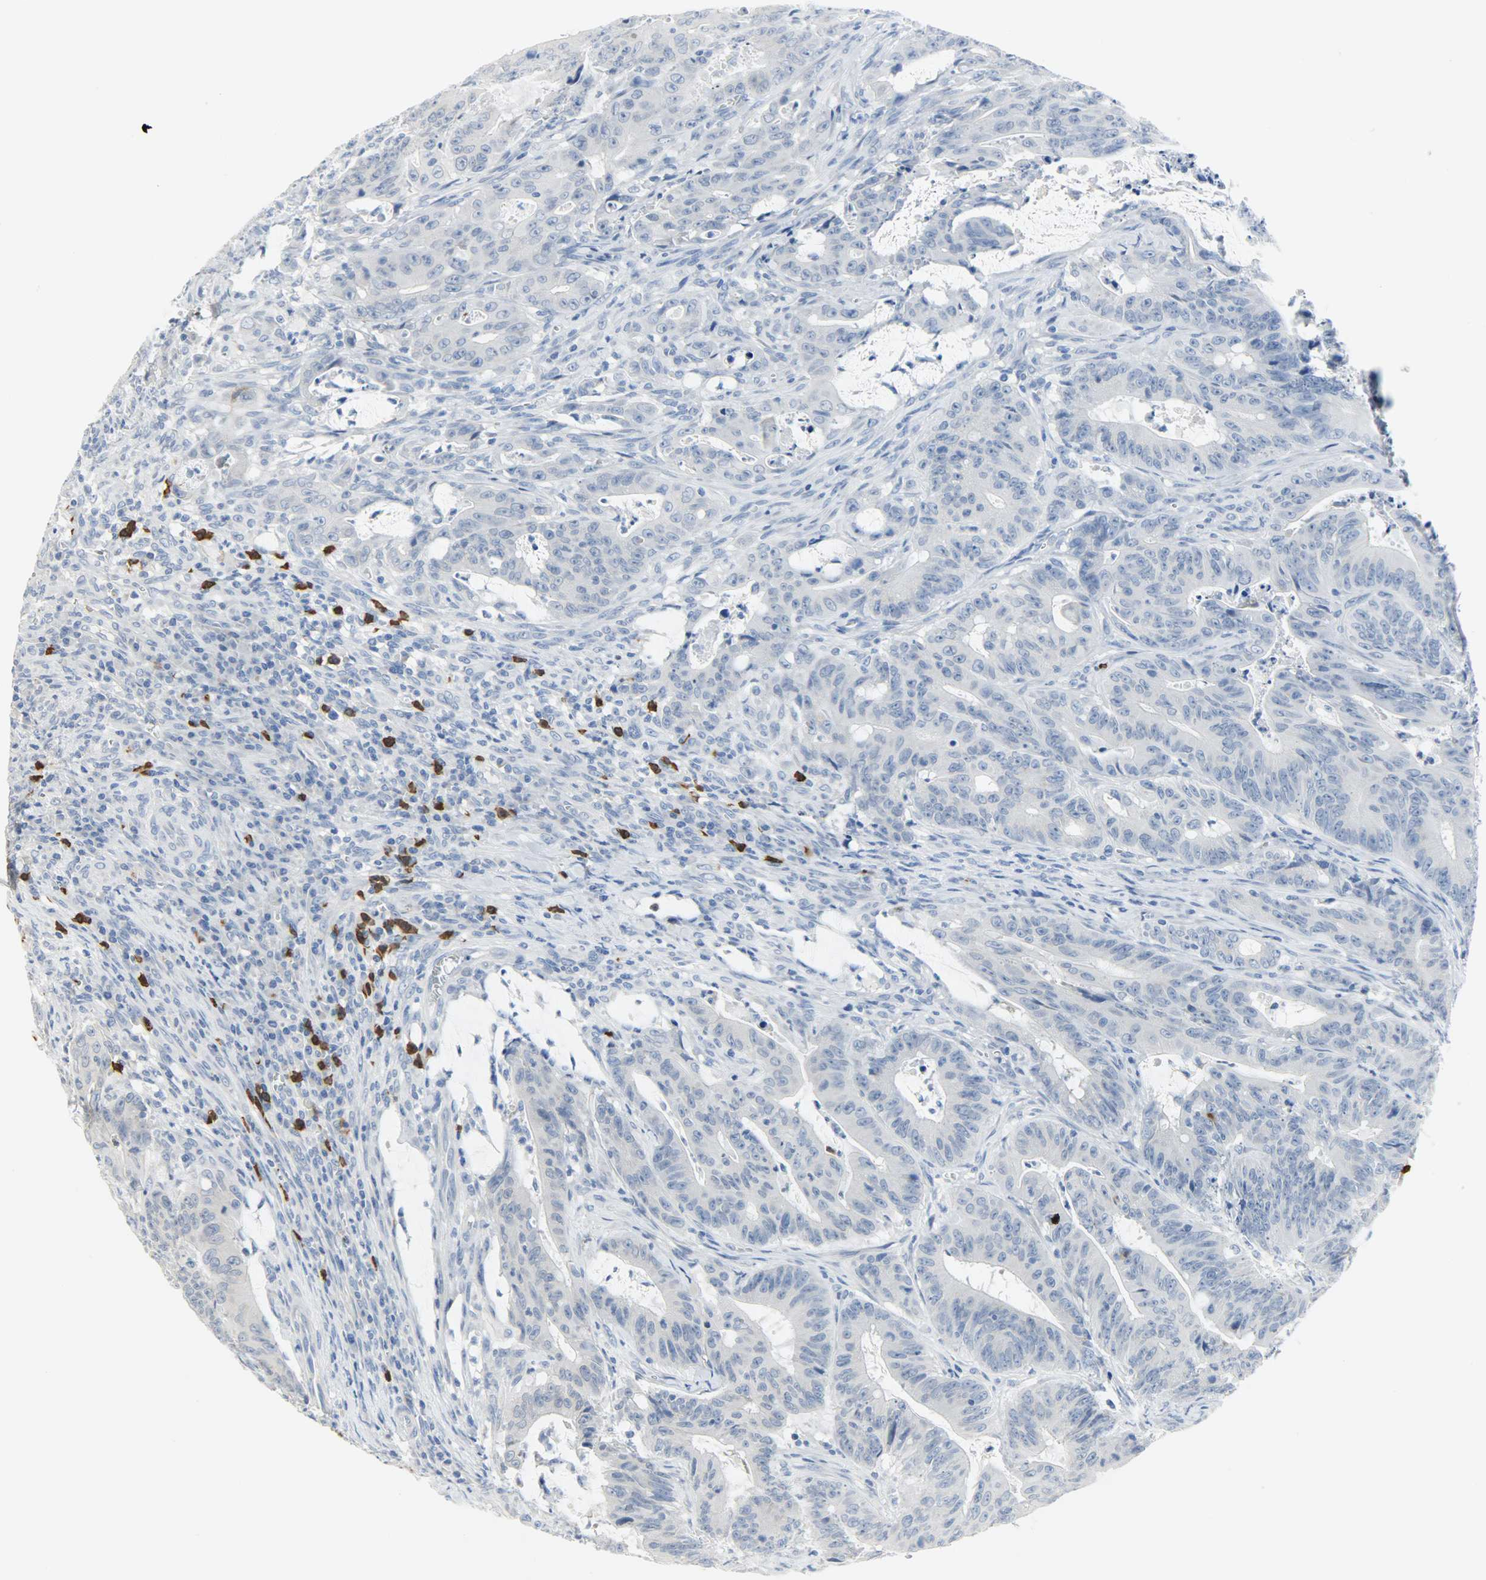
{"staining": {"intensity": "negative", "quantity": "none", "location": "none"}, "tissue": "colorectal cancer", "cell_type": "Tumor cells", "image_type": "cancer", "snomed": [{"axis": "morphology", "description": "Adenocarcinoma, NOS"}, {"axis": "topography", "description": "Colon"}], "caption": "This image is of colorectal cancer stained with IHC to label a protein in brown with the nuclei are counter-stained blue. There is no positivity in tumor cells. The staining was performed using DAB to visualize the protein expression in brown, while the nuclei were stained in blue with hematoxylin (Magnification: 20x).", "gene": "CEBPE", "patient": {"sex": "male", "age": 45}}